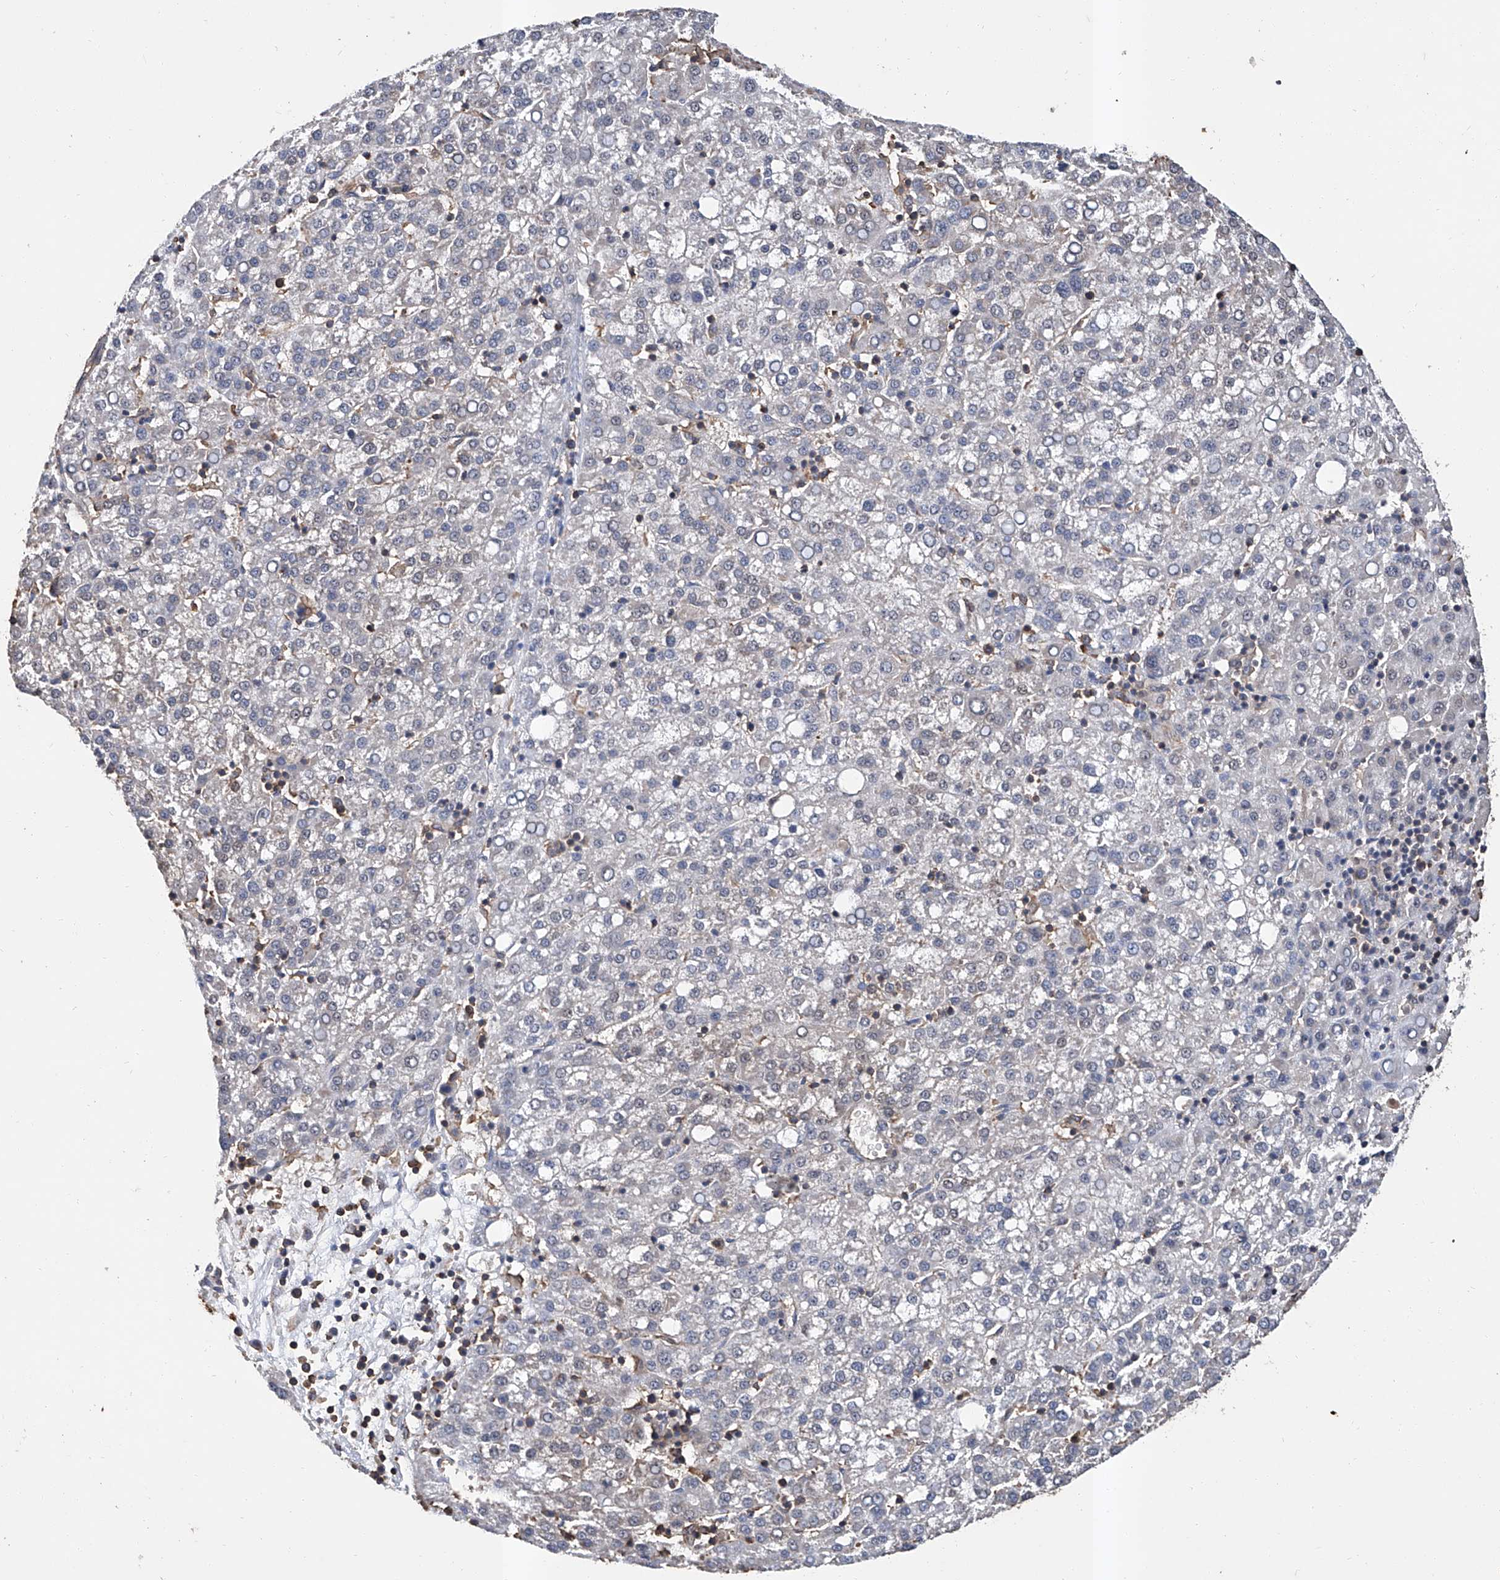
{"staining": {"intensity": "negative", "quantity": "none", "location": "none"}, "tissue": "liver cancer", "cell_type": "Tumor cells", "image_type": "cancer", "snomed": [{"axis": "morphology", "description": "Carcinoma, Hepatocellular, NOS"}, {"axis": "topography", "description": "Liver"}], "caption": "Immunohistochemistry (IHC) histopathology image of neoplastic tissue: liver cancer stained with DAB (3,3'-diaminobenzidine) shows no significant protein staining in tumor cells.", "gene": "GPT", "patient": {"sex": "female", "age": 58}}